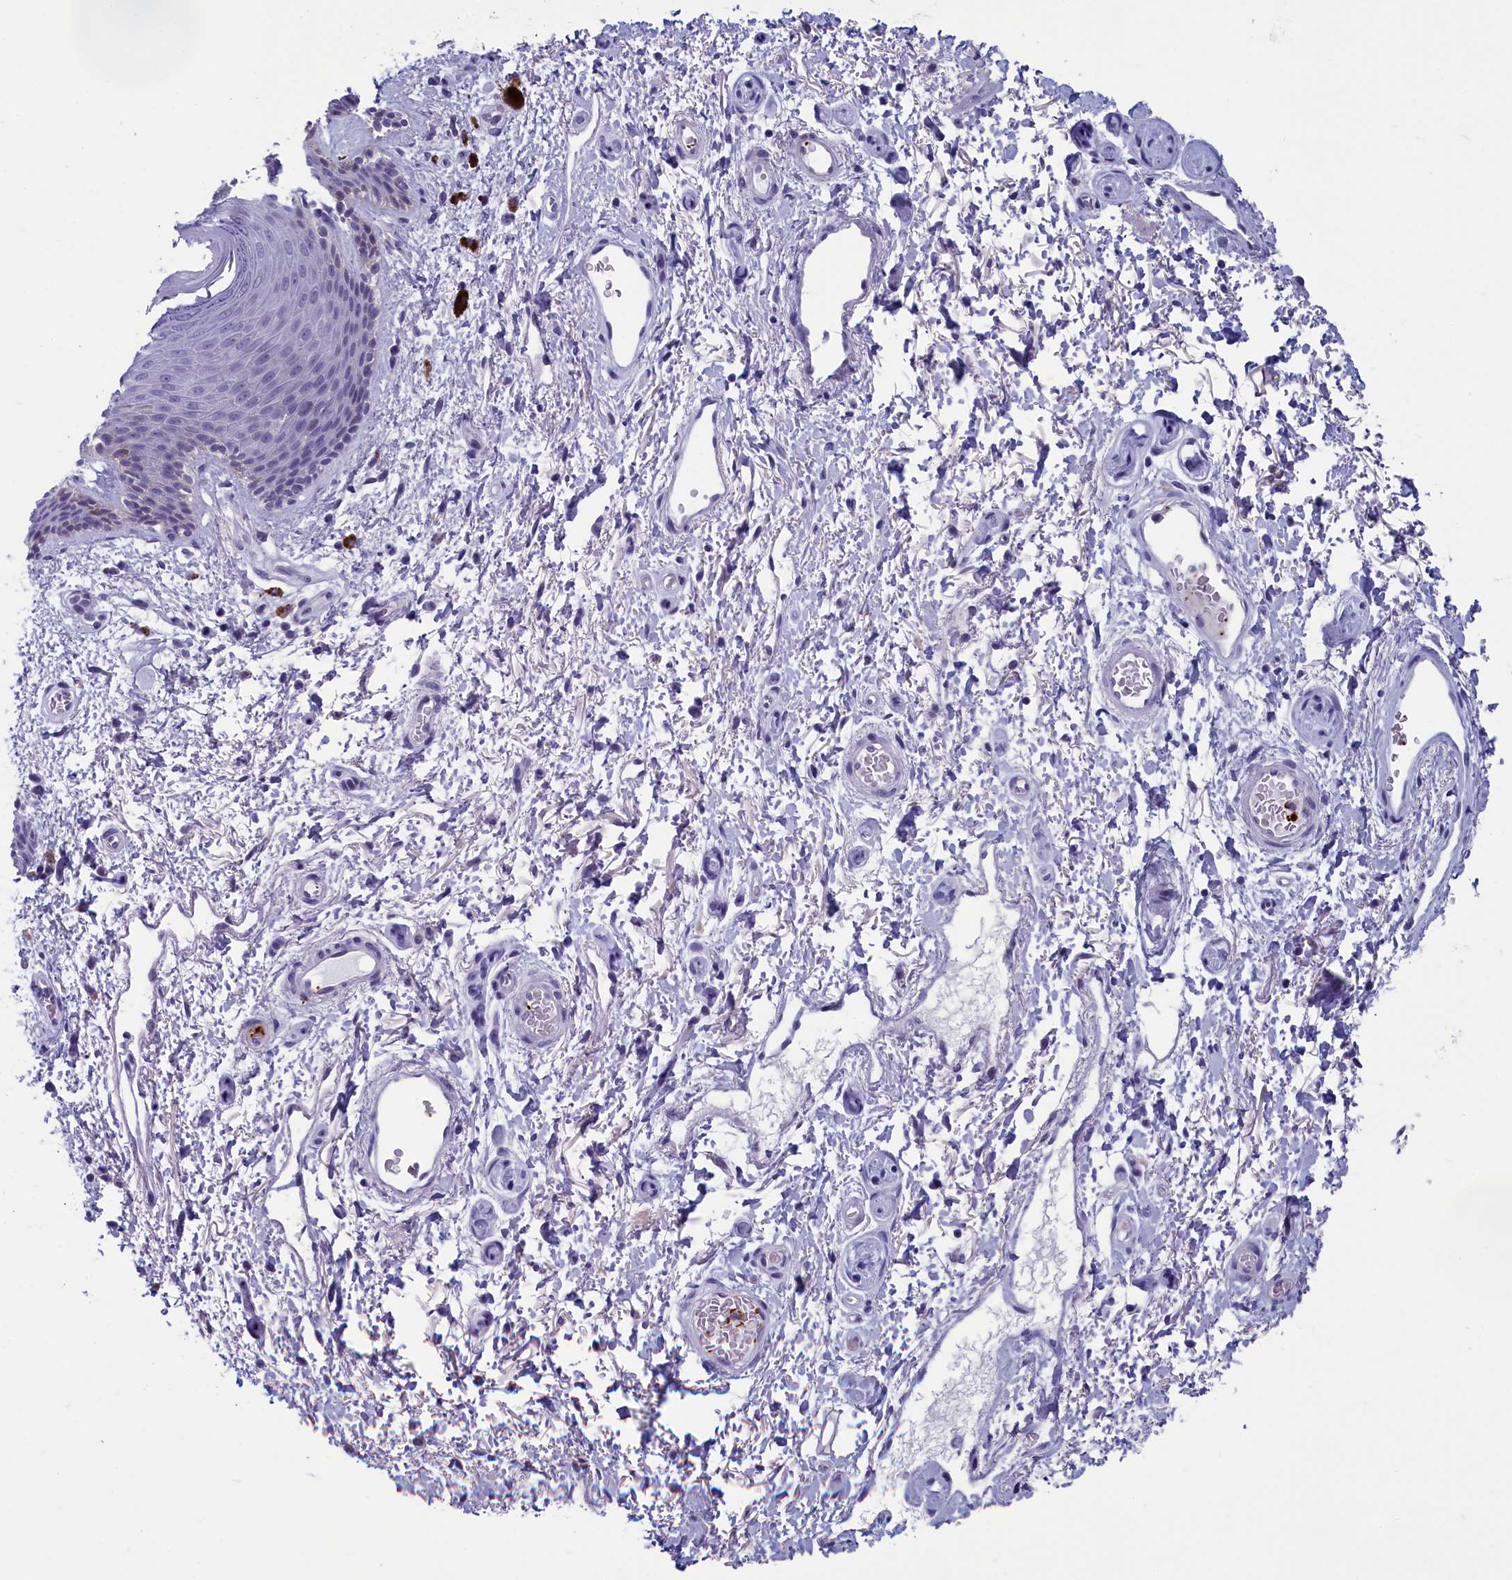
{"staining": {"intensity": "negative", "quantity": "none", "location": "none"}, "tissue": "skin", "cell_type": "Epidermal cells", "image_type": "normal", "snomed": [{"axis": "morphology", "description": "Normal tissue, NOS"}, {"axis": "topography", "description": "Anal"}], "caption": "DAB (3,3'-diaminobenzidine) immunohistochemical staining of benign skin displays no significant staining in epidermal cells. (DAB IHC visualized using brightfield microscopy, high magnification).", "gene": "AIFM2", "patient": {"sex": "female", "age": 46}}